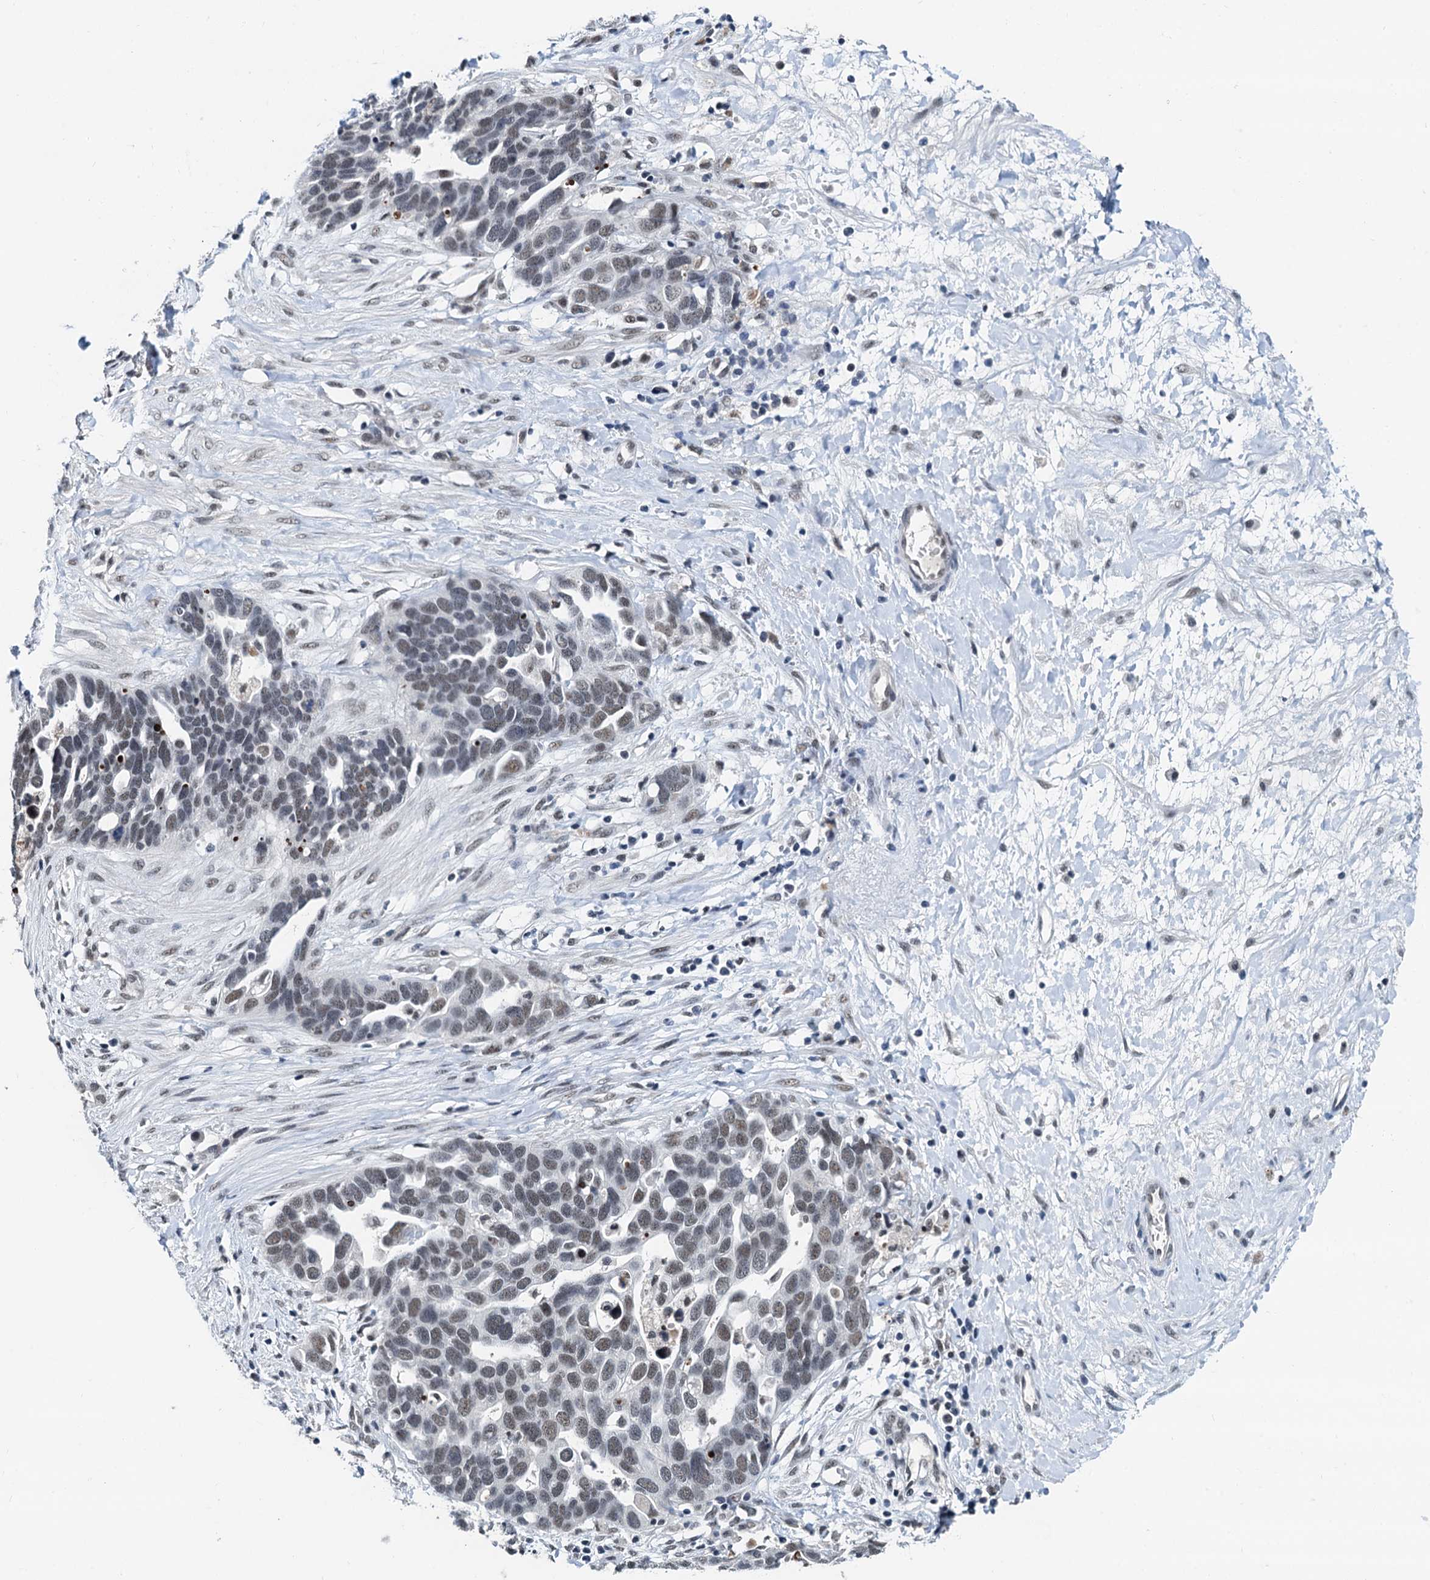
{"staining": {"intensity": "weak", "quantity": ">75%", "location": "nuclear"}, "tissue": "ovarian cancer", "cell_type": "Tumor cells", "image_type": "cancer", "snomed": [{"axis": "morphology", "description": "Cystadenocarcinoma, serous, NOS"}, {"axis": "topography", "description": "Ovary"}], "caption": "This image displays immunohistochemistry staining of human ovarian serous cystadenocarcinoma, with low weak nuclear staining in about >75% of tumor cells.", "gene": "SNRPD1", "patient": {"sex": "female", "age": 54}}